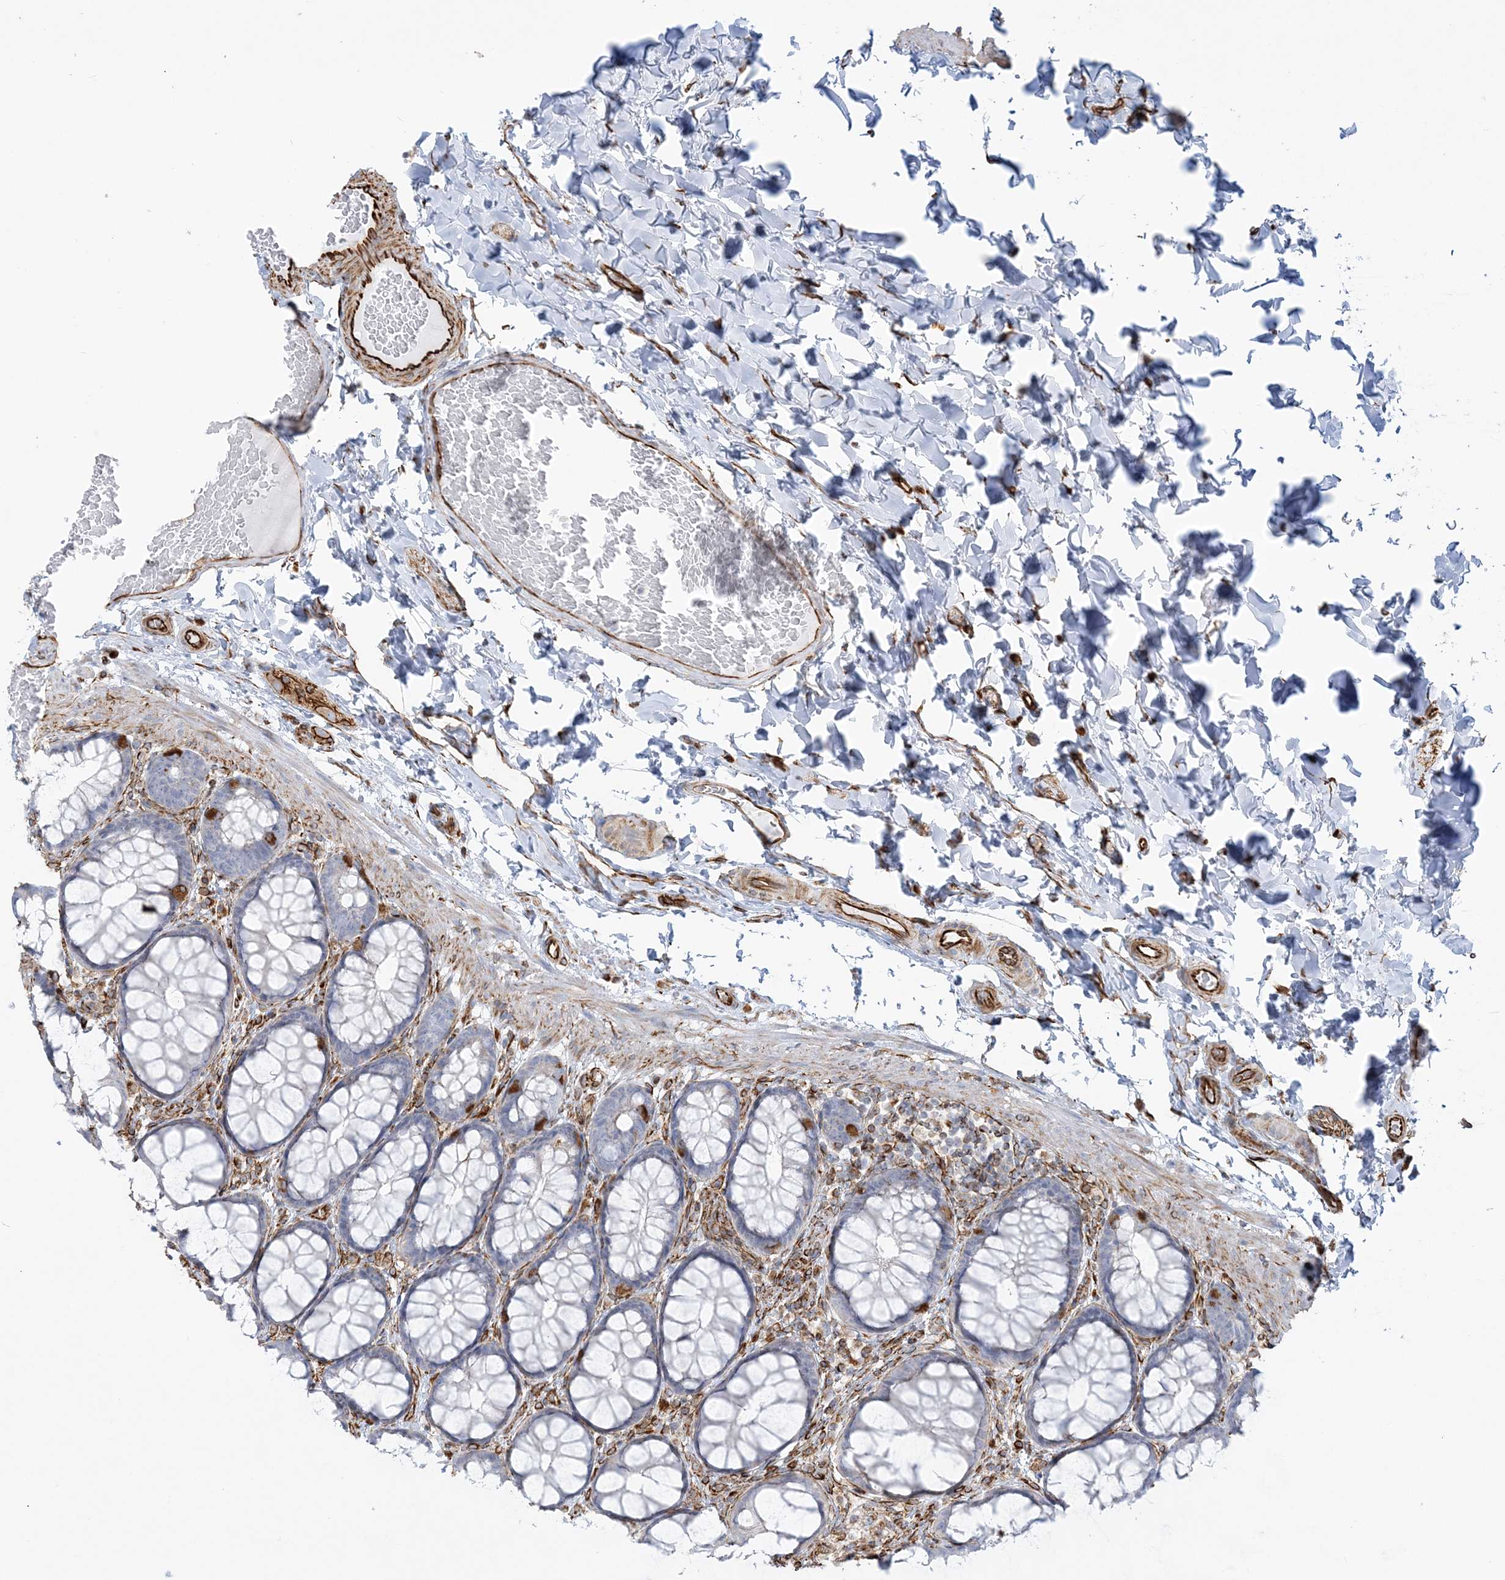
{"staining": {"intensity": "strong", "quantity": ">75%", "location": "cytoplasmic/membranous"}, "tissue": "colon", "cell_type": "Endothelial cells", "image_type": "normal", "snomed": [{"axis": "morphology", "description": "Normal tissue, NOS"}, {"axis": "topography", "description": "Colon"}], "caption": "A high-resolution micrograph shows immunohistochemistry (IHC) staining of unremarkable colon, which displays strong cytoplasmic/membranous positivity in about >75% of endothelial cells. The staining is performed using DAB (3,3'-diaminobenzidine) brown chromogen to label protein expression. The nuclei are counter-stained blue using hematoxylin.", "gene": "SCLT1", "patient": {"sex": "male", "age": 47}}